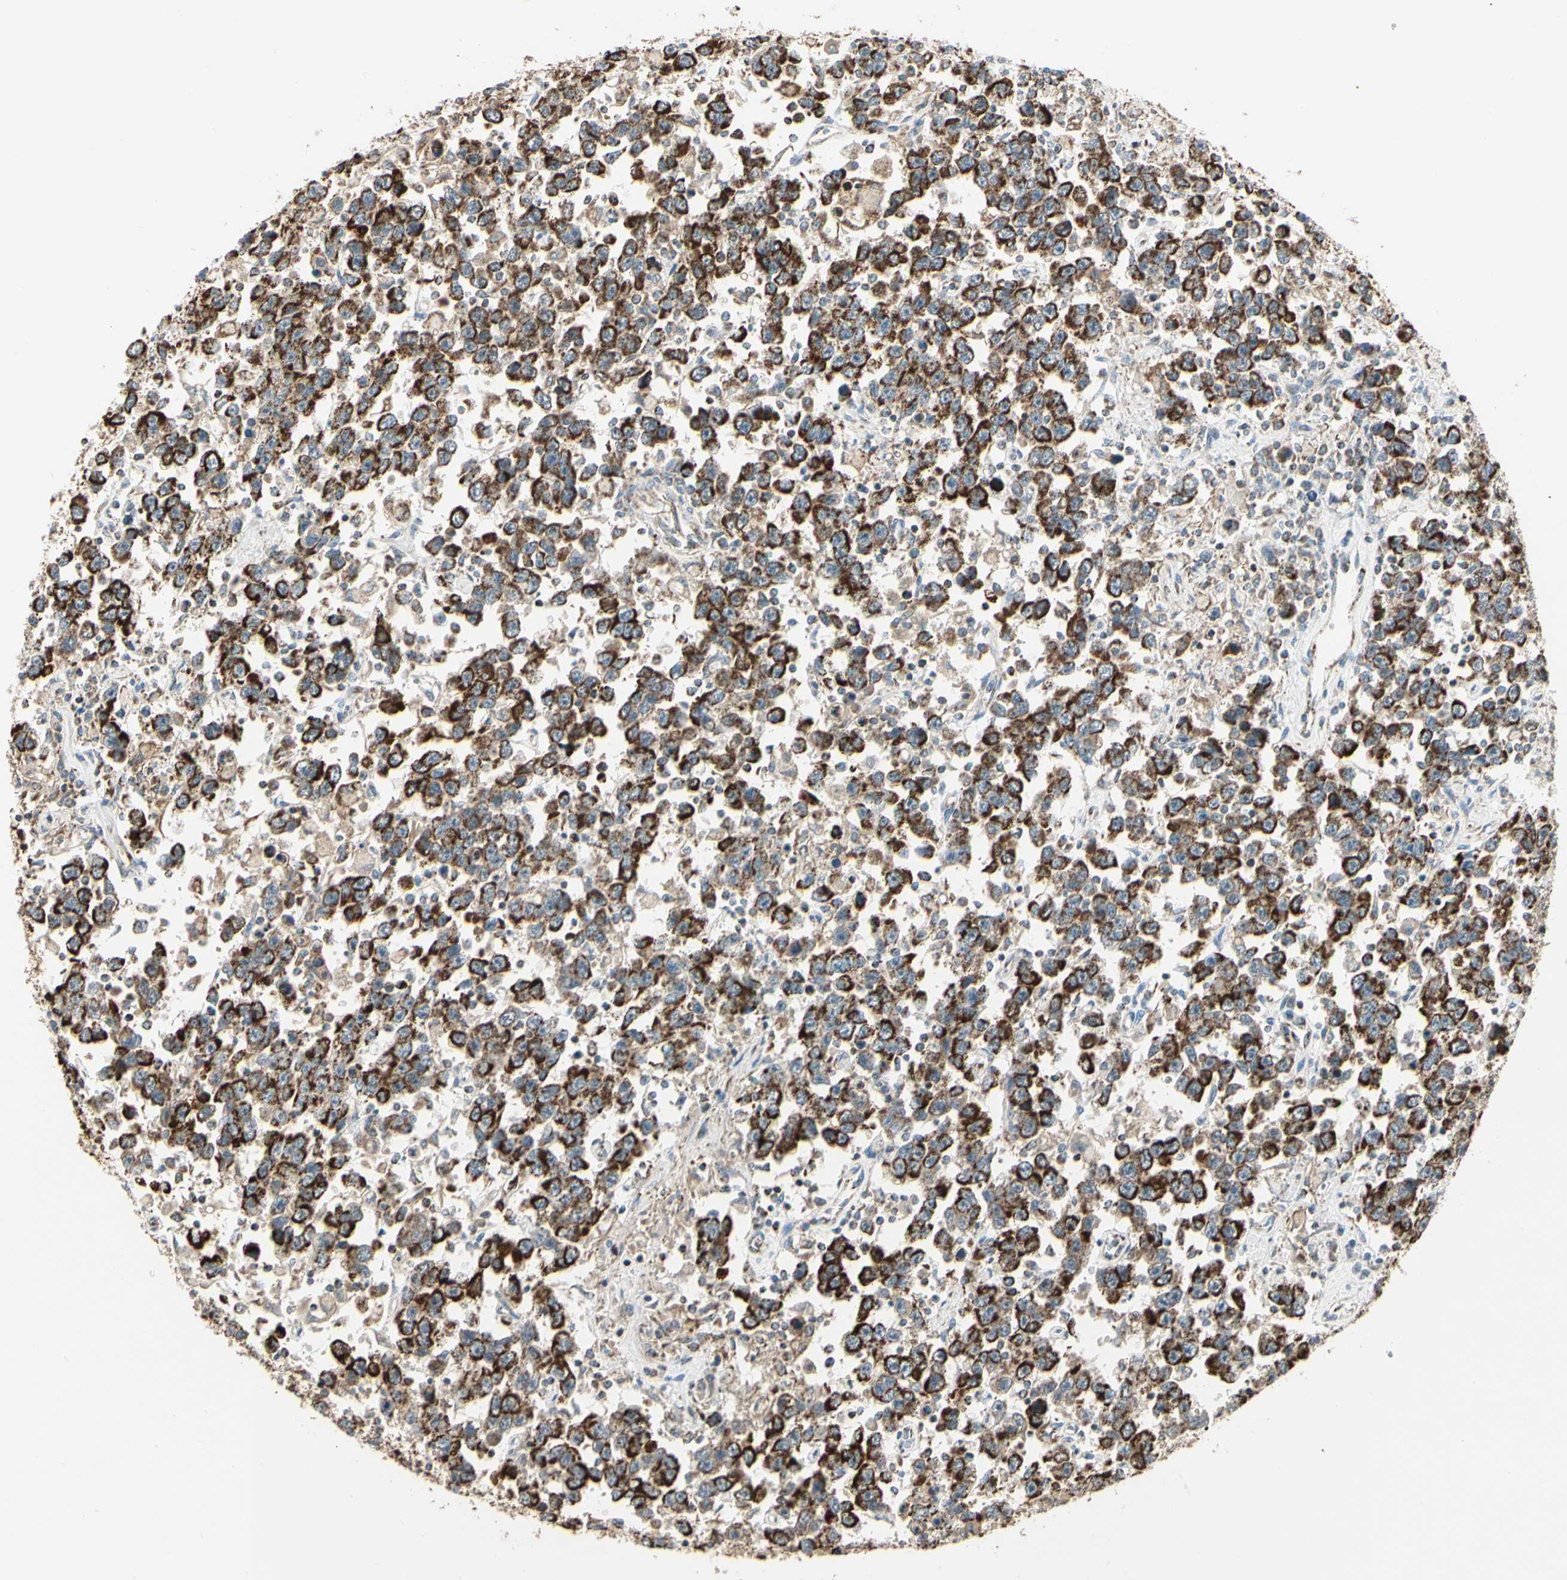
{"staining": {"intensity": "strong", "quantity": ">75%", "location": "cytoplasmic/membranous"}, "tissue": "testis cancer", "cell_type": "Tumor cells", "image_type": "cancer", "snomed": [{"axis": "morphology", "description": "Seminoma, NOS"}, {"axis": "topography", "description": "Testis"}], "caption": "DAB immunohistochemical staining of testis seminoma reveals strong cytoplasmic/membranous protein staining in about >75% of tumor cells. Immunohistochemistry stains the protein of interest in brown and the nuclei are stained blue.", "gene": "ANKS6", "patient": {"sex": "male", "age": 41}}